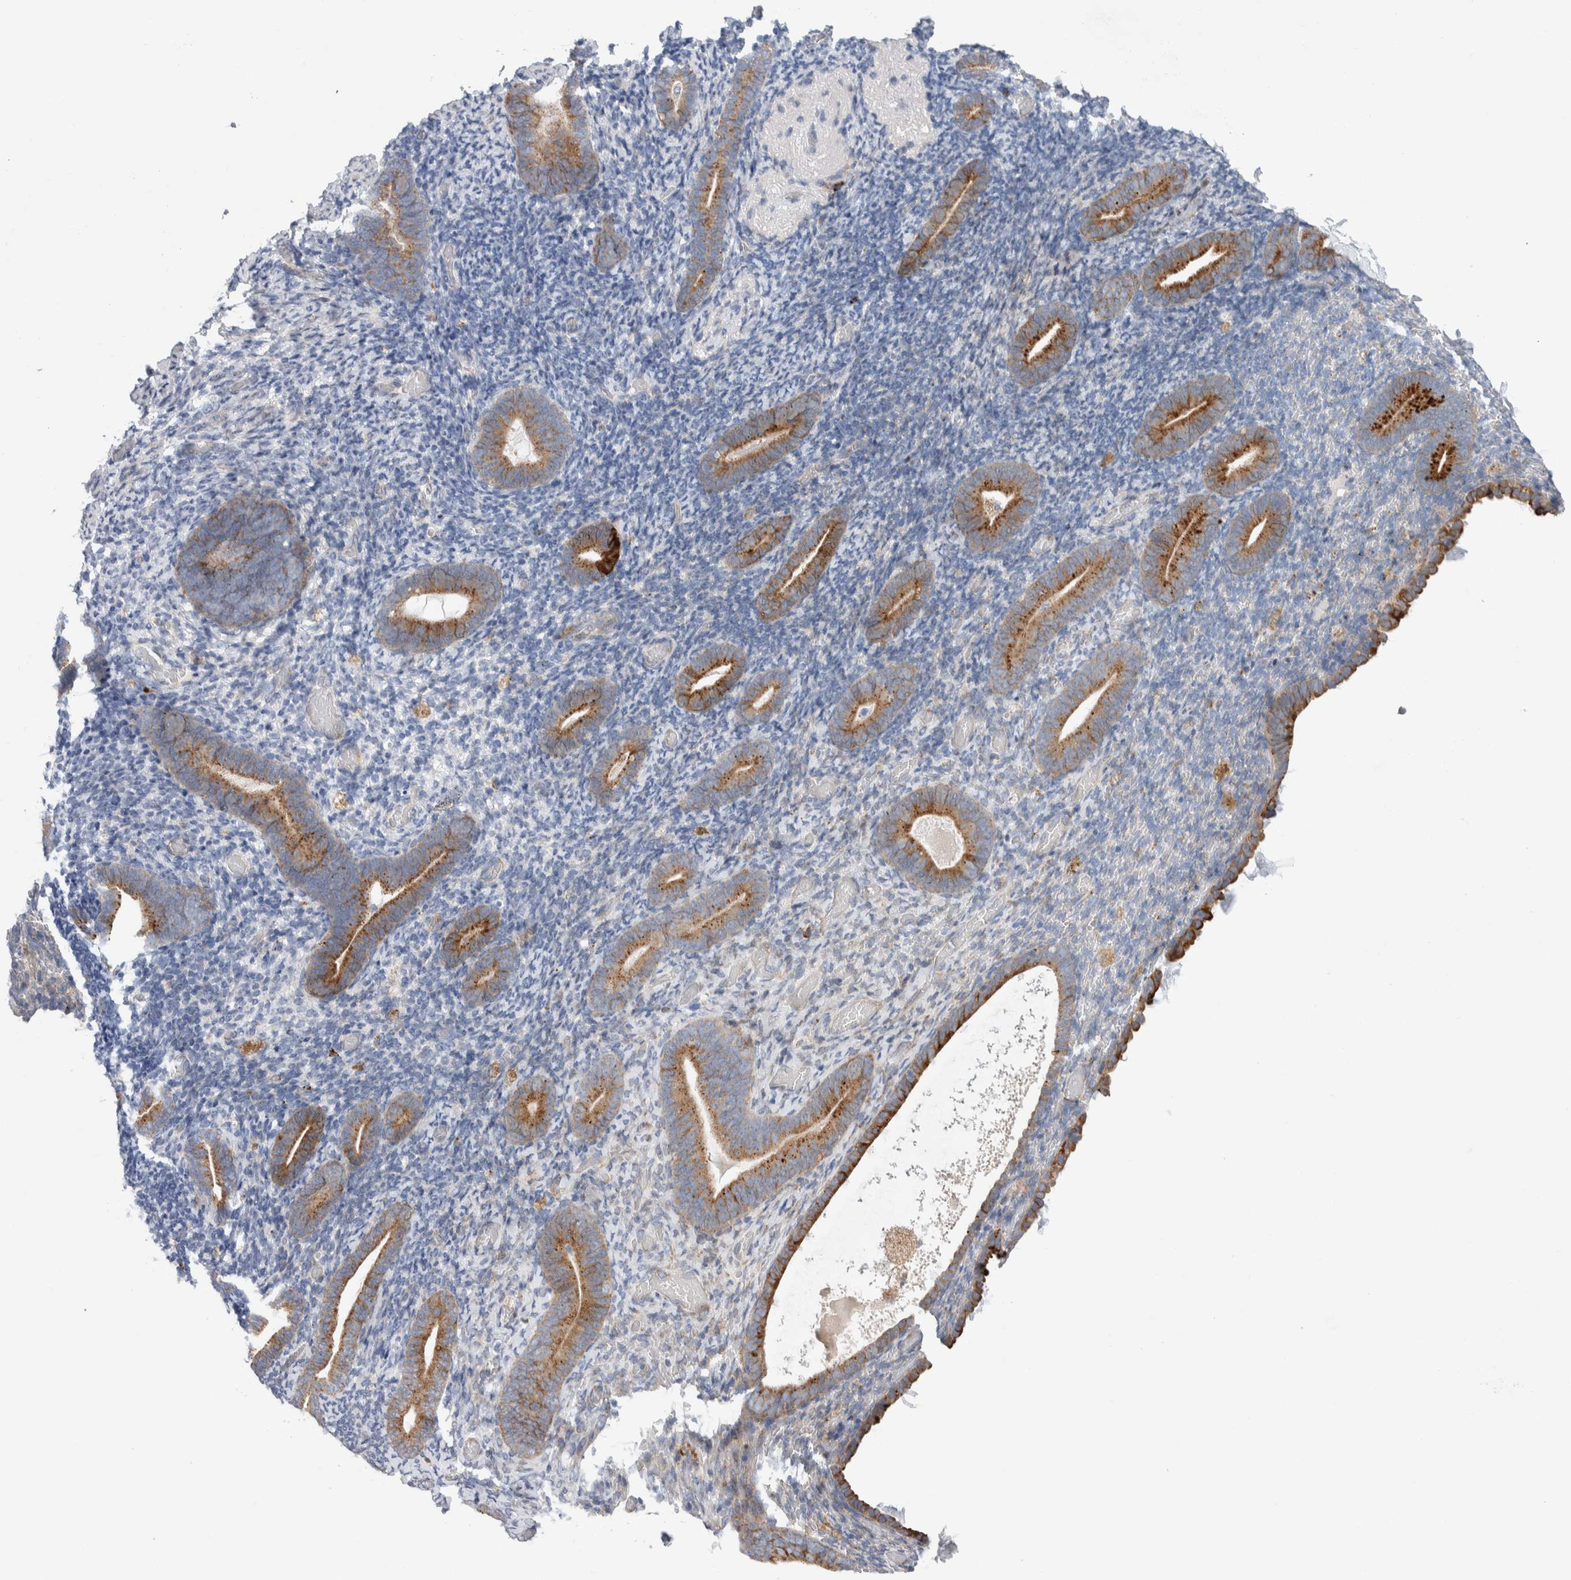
{"staining": {"intensity": "negative", "quantity": "none", "location": "none"}, "tissue": "endometrium", "cell_type": "Cells in endometrial stroma", "image_type": "normal", "snomed": [{"axis": "morphology", "description": "Normal tissue, NOS"}, {"axis": "topography", "description": "Endometrium"}], "caption": "The IHC histopathology image has no significant expression in cells in endometrial stroma of endometrium. (Stains: DAB (3,3'-diaminobenzidine) immunohistochemistry (IHC) with hematoxylin counter stain, Microscopy: brightfield microscopy at high magnification).", "gene": "ENGASE", "patient": {"sex": "female", "age": 51}}